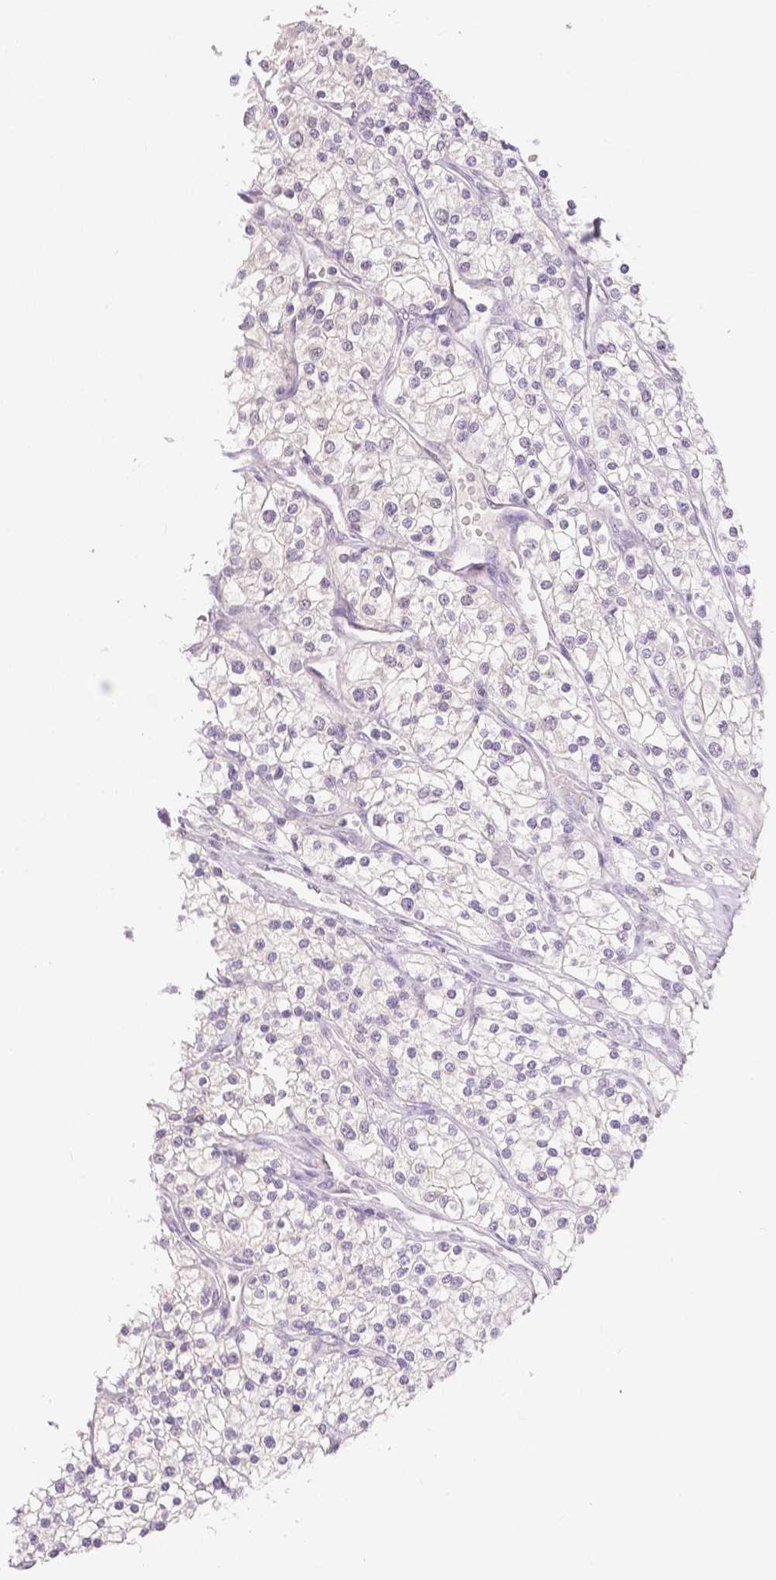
{"staining": {"intensity": "negative", "quantity": "none", "location": "none"}, "tissue": "renal cancer", "cell_type": "Tumor cells", "image_type": "cancer", "snomed": [{"axis": "morphology", "description": "Adenocarcinoma, NOS"}, {"axis": "topography", "description": "Kidney"}], "caption": "Immunohistochemistry photomicrograph of human renal cancer stained for a protein (brown), which reveals no positivity in tumor cells. (DAB (3,3'-diaminobenzidine) immunohistochemistry, high magnification).", "gene": "OCLN", "patient": {"sex": "male", "age": 80}}